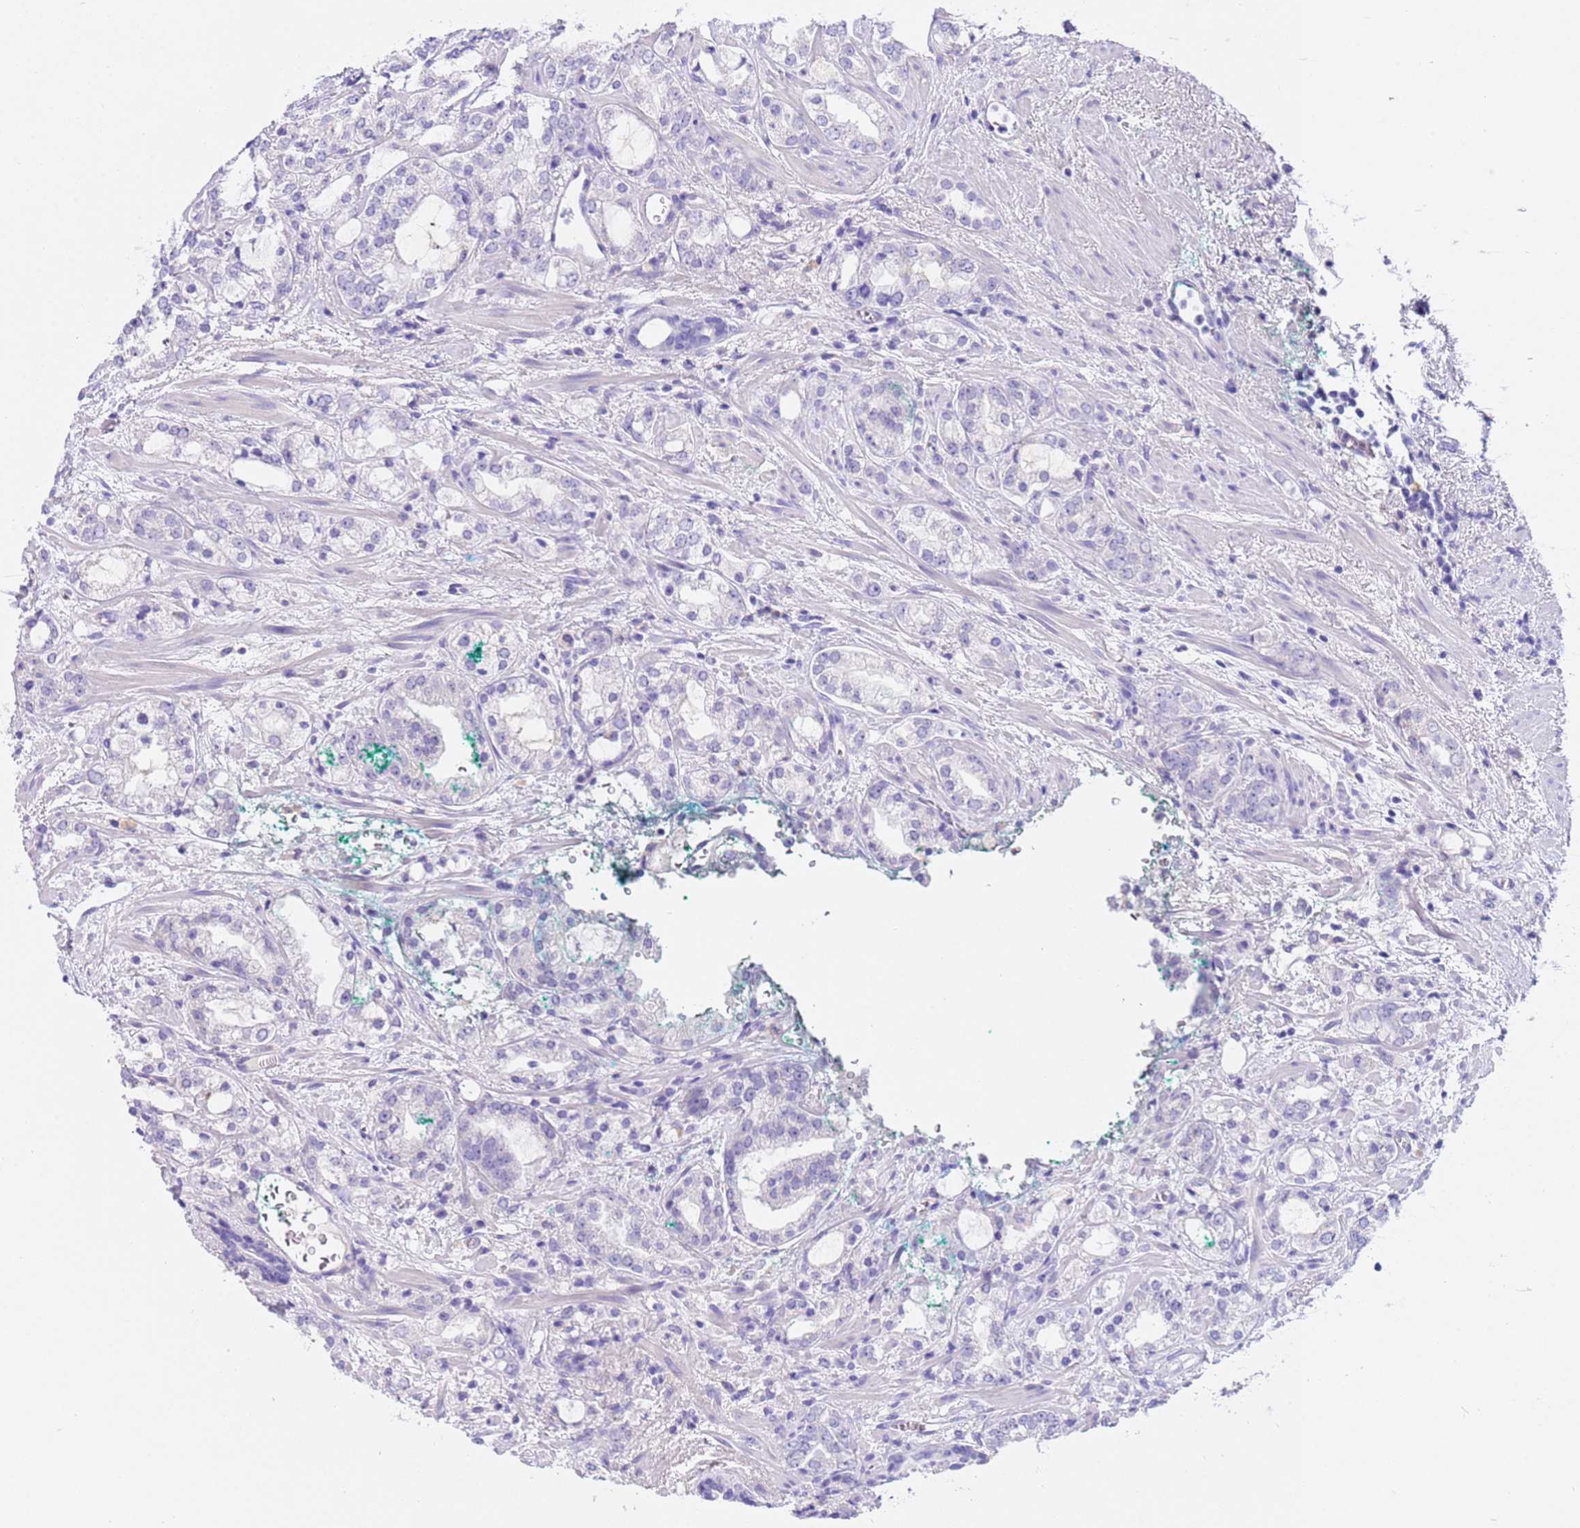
{"staining": {"intensity": "negative", "quantity": "none", "location": "none"}, "tissue": "prostate cancer", "cell_type": "Tumor cells", "image_type": "cancer", "snomed": [{"axis": "morphology", "description": "Adenocarcinoma, High grade"}, {"axis": "topography", "description": "Prostate"}], "caption": "Tumor cells are negative for protein expression in human prostate cancer (adenocarcinoma (high-grade)).", "gene": "CPB1", "patient": {"sex": "male", "age": 64}}